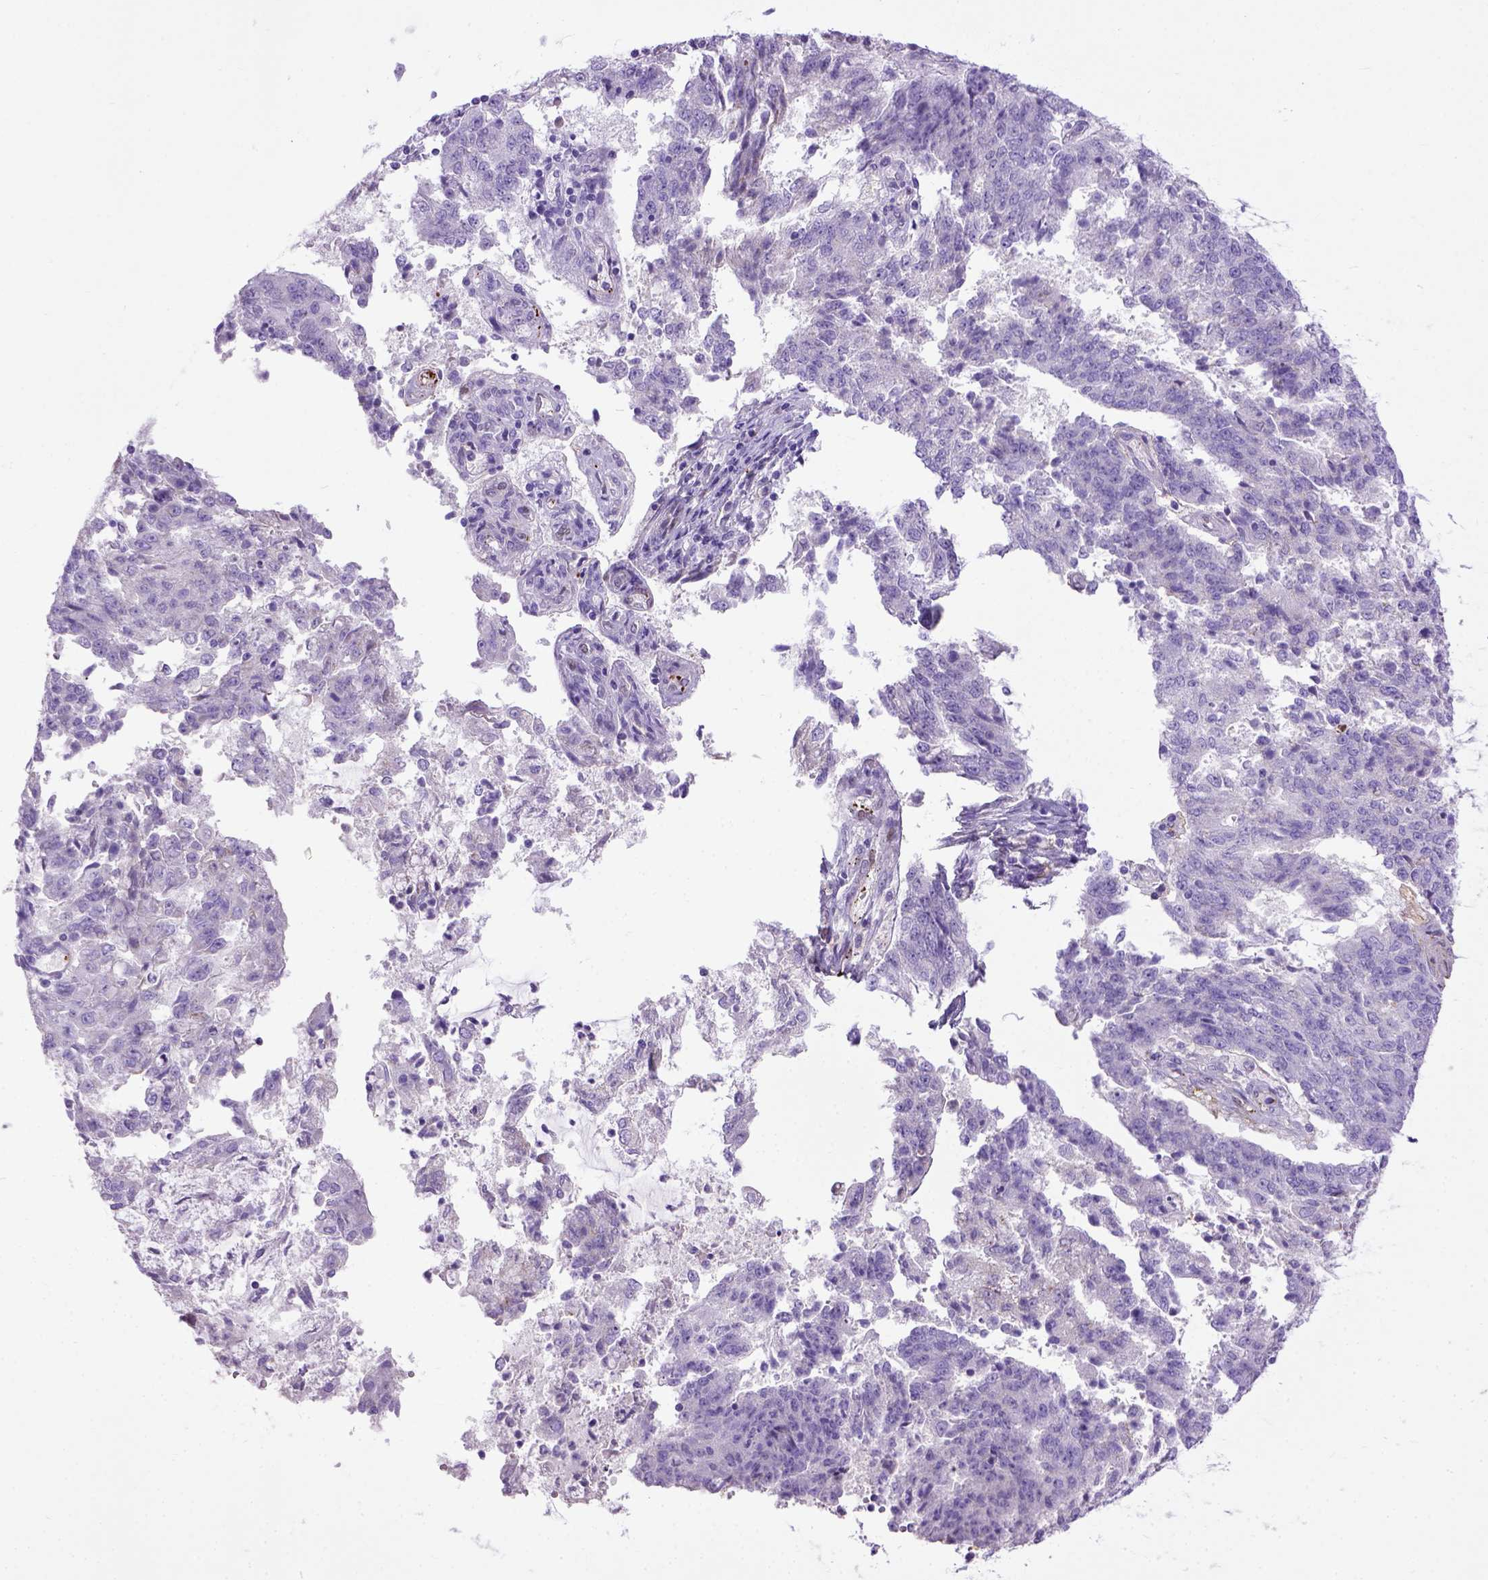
{"staining": {"intensity": "negative", "quantity": "none", "location": "none"}, "tissue": "endometrial cancer", "cell_type": "Tumor cells", "image_type": "cancer", "snomed": [{"axis": "morphology", "description": "Adenocarcinoma, NOS"}, {"axis": "topography", "description": "Endometrium"}], "caption": "The photomicrograph shows no significant positivity in tumor cells of endometrial cancer (adenocarcinoma). (DAB (3,3'-diaminobenzidine) IHC with hematoxylin counter stain).", "gene": "ADAMTS8", "patient": {"sex": "female", "age": 82}}